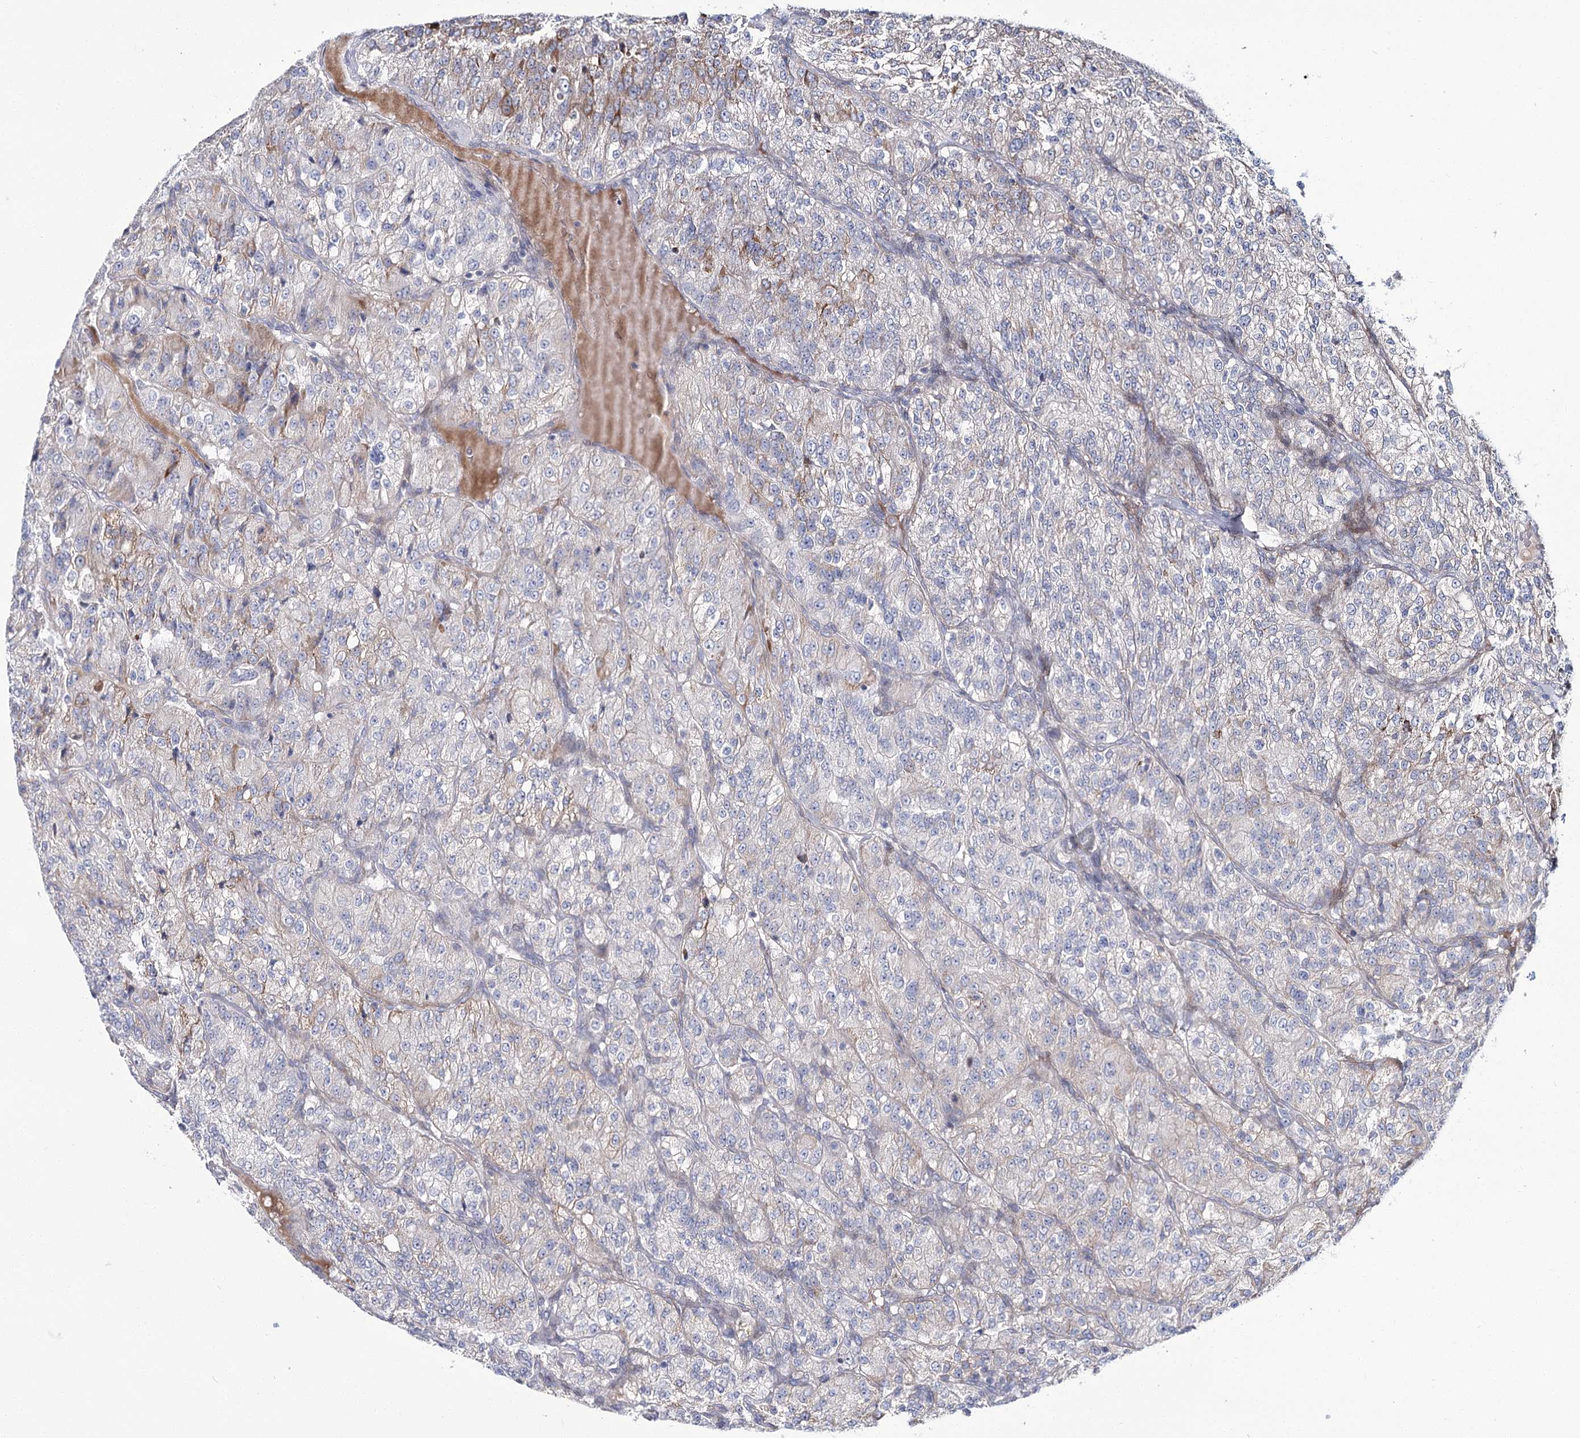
{"staining": {"intensity": "weak", "quantity": "<25%", "location": "cytoplasmic/membranous"}, "tissue": "renal cancer", "cell_type": "Tumor cells", "image_type": "cancer", "snomed": [{"axis": "morphology", "description": "Adenocarcinoma, NOS"}, {"axis": "topography", "description": "Kidney"}], "caption": "This is a photomicrograph of IHC staining of renal cancer, which shows no positivity in tumor cells.", "gene": "CPLANE1", "patient": {"sex": "female", "age": 63}}